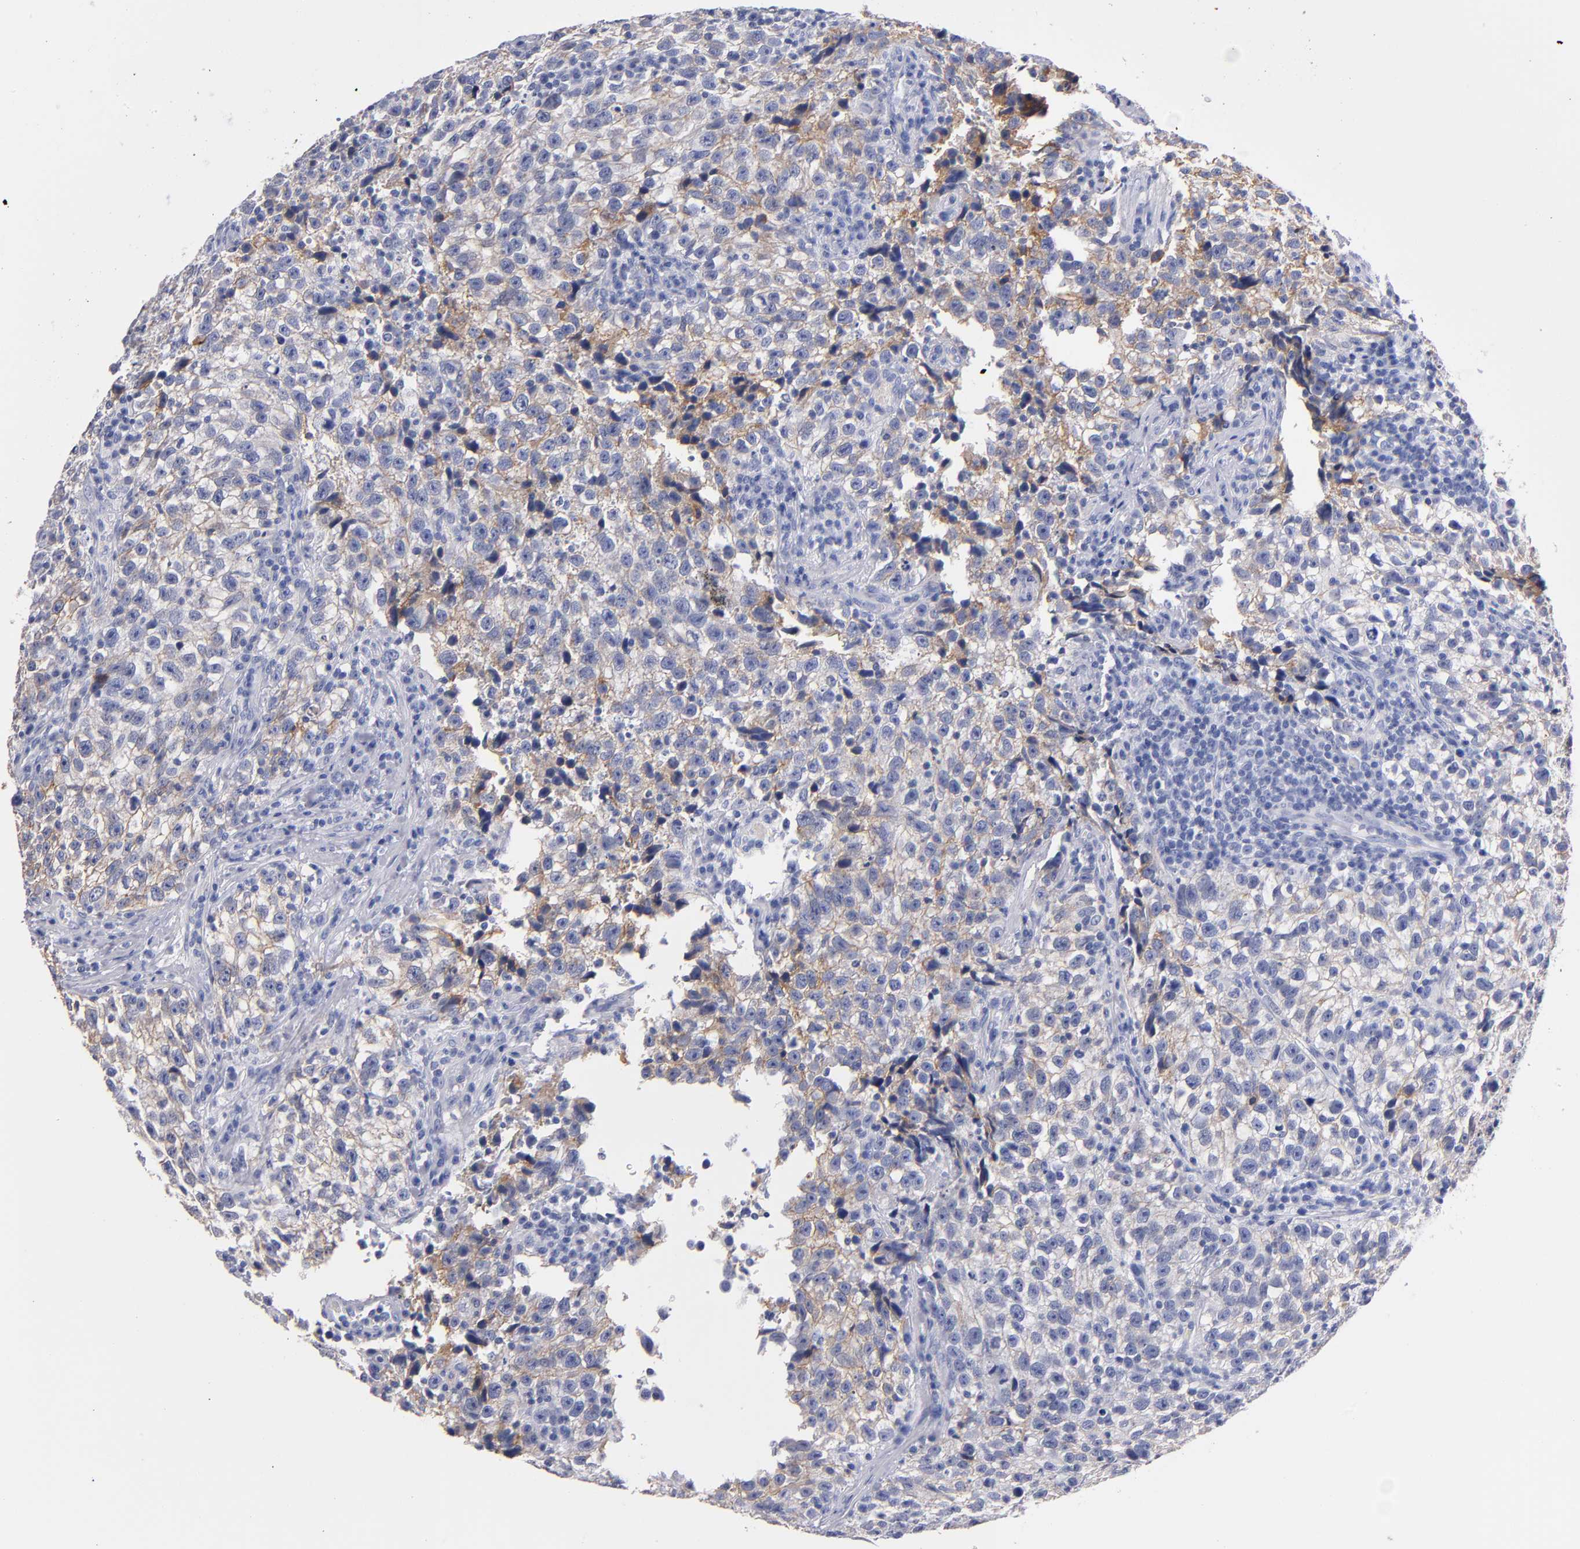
{"staining": {"intensity": "weak", "quantity": "25%-75%", "location": "cytoplasmic/membranous"}, "tissue": "testis cancer", "cell_type": "Tumor cells", "image_type": "cancer", "snomed": [{"axis": "morphology", "description": "Seminoma, NOS"}, {"axis": "topography", "description": "Testis"}], "caption": "A photomicrograph showing weak cytoplasmic/membranous positivity in about 25%-75% of tumor cells in testis cancer, as visualized by brown immunohistochemical staining.", "gene": "KIT", "patient": {"sex": "male", "age": 38}}